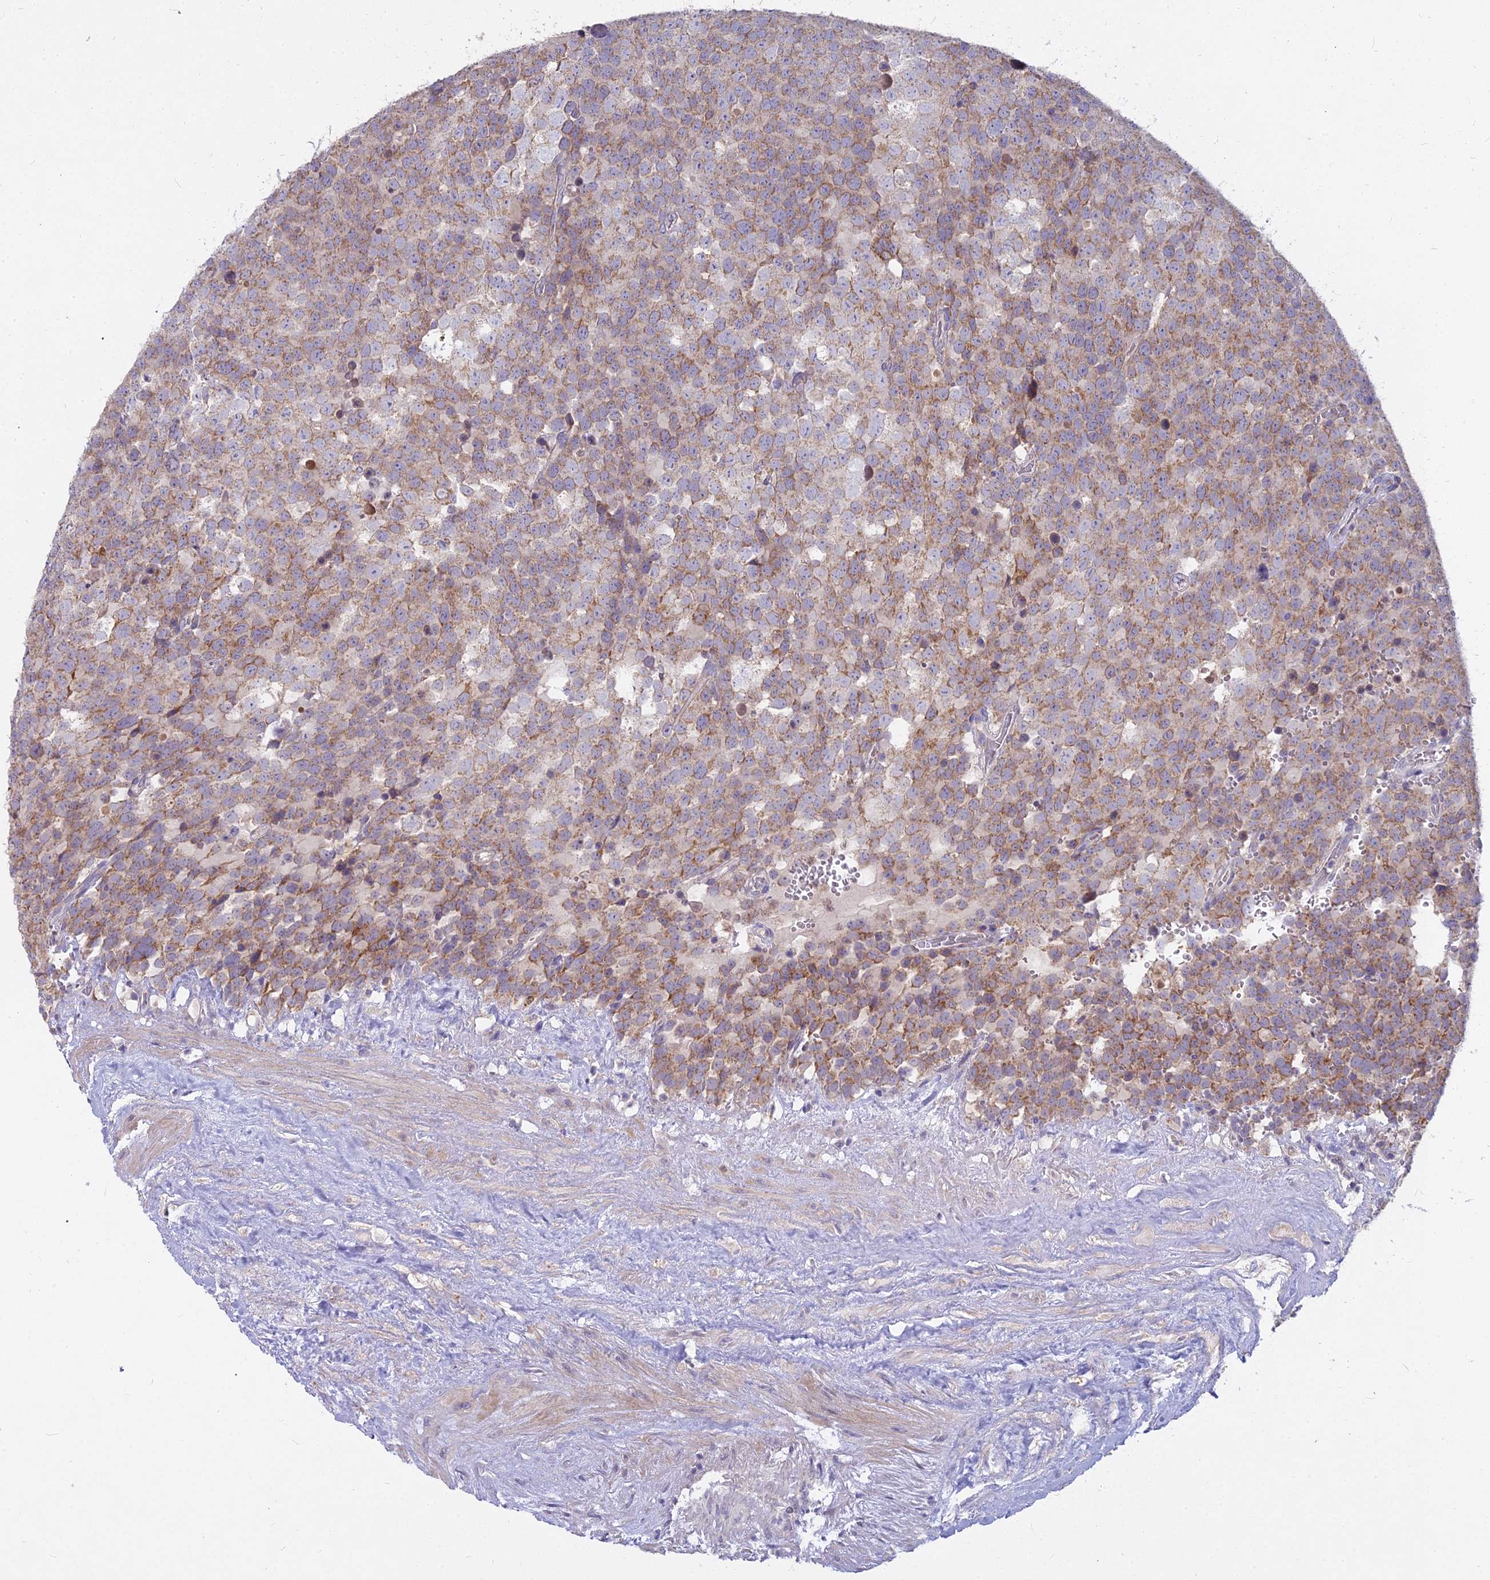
{"staining": {"intensity": "moderate", "quantity": ">75%", "location": "cytoplasmic/membranous"}, "tissue": "testis cancer", "cell_type": "Tumor cells", "image_type": "cancer", "snomed": [{"axis": "morphology", "description": "Seminoma, NOS"}, {"axis": "topography", "description": "Testis"}], "caption": "DAB immunohistochemical staining of human seminoma (testis) displays moderate cytoplasmic/membranous protein staining in approximately >75% of tumor cells.", "gene": "MICU2", "patient": {"sex": "male", "age": 71}}